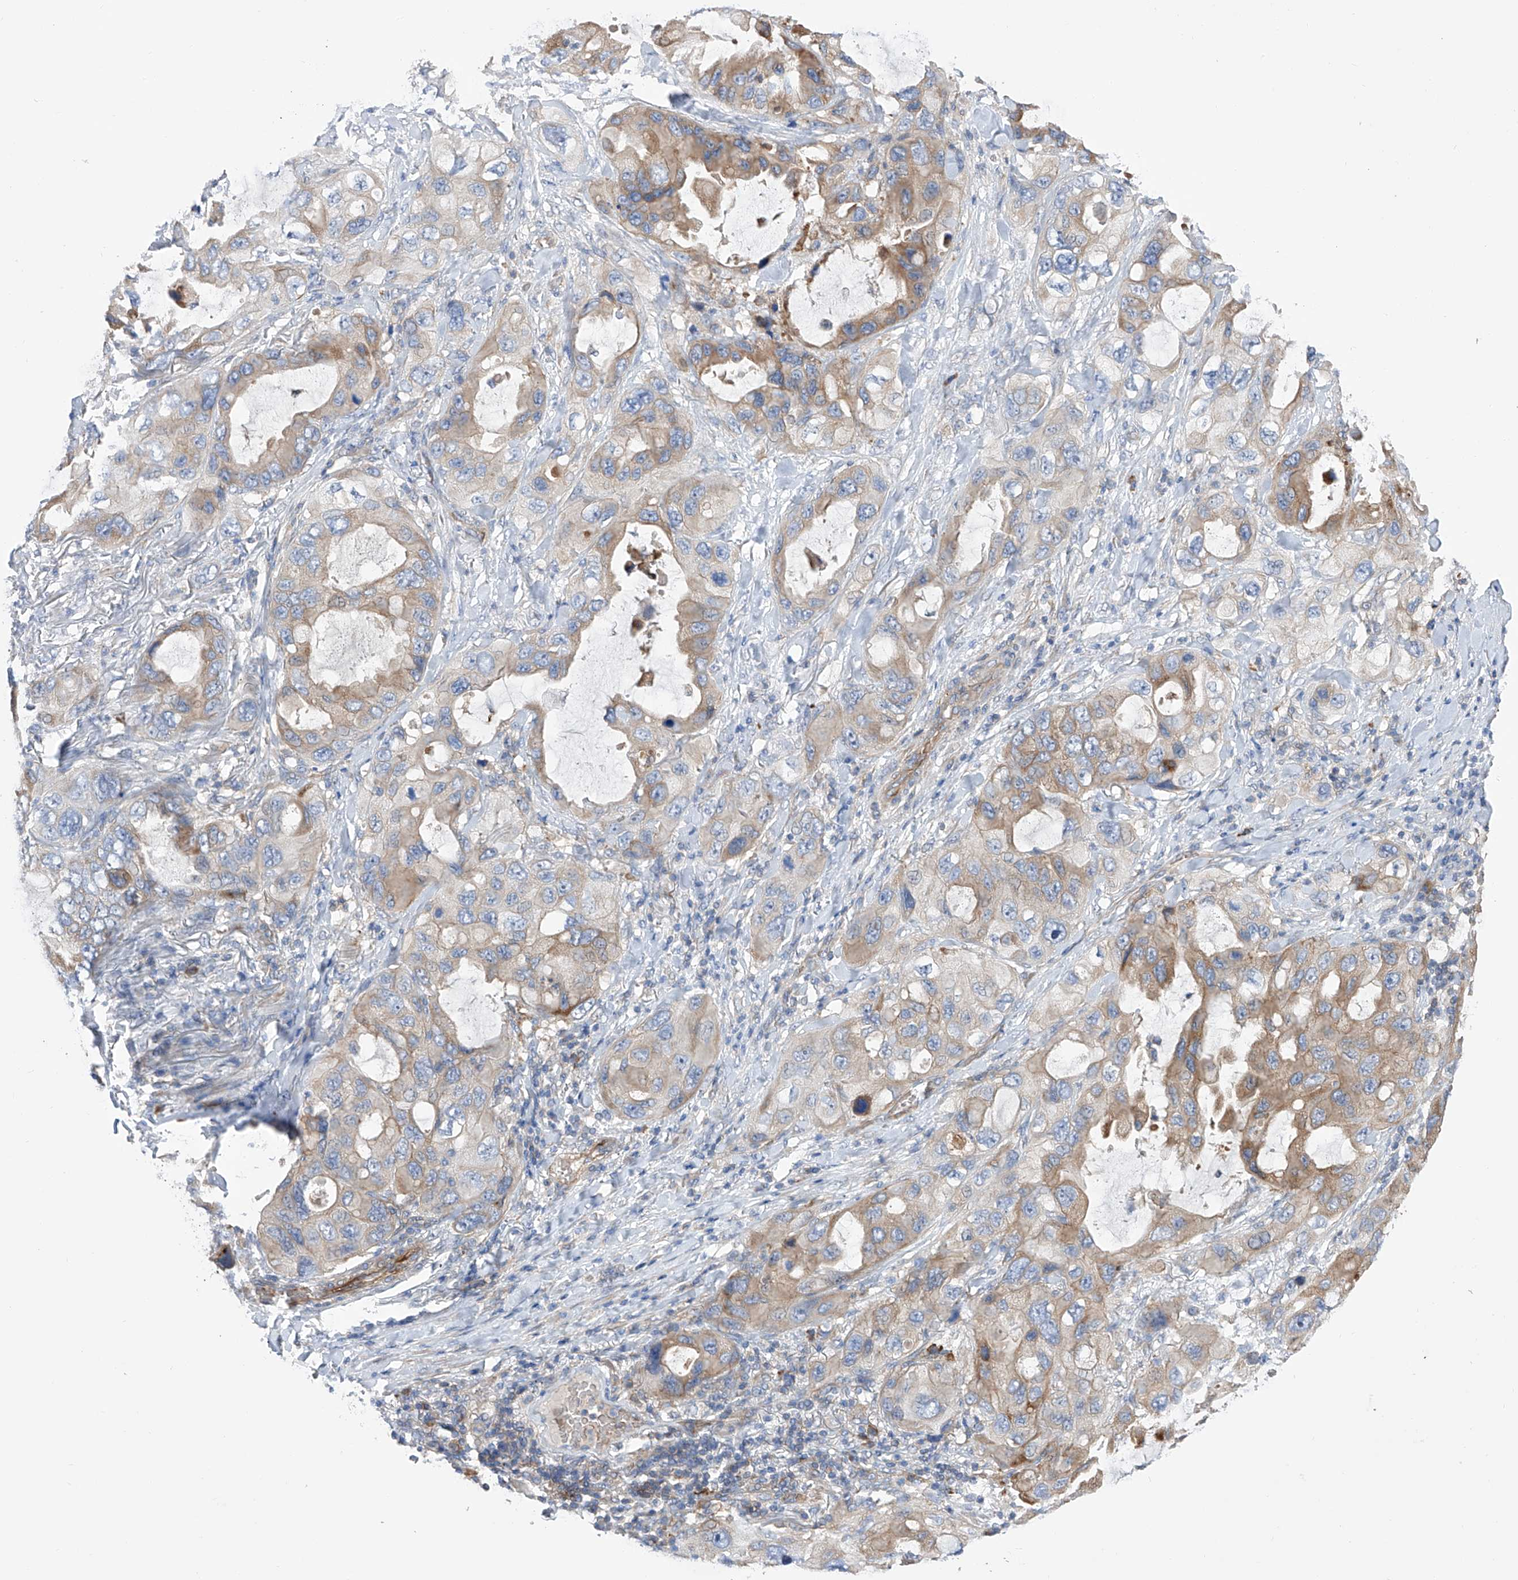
{"staining": {"intensity": "moderate", "quantity": "25%-75%", "location": "cytoplasmic/membranous"}, "tissue": "lung cancer", "cell_type": "Tumor cells", "image_type": "cancer", "snomed": [{"axis": "morphology", "description": "Squamous cell carcinoma, NOS"}, {"axis": "topography", "description": "Lung"}], "caption": "Lung cancer stained with a brown dye demonstrates moderate cytoplasmic/membranous positive staining in approximately 25%-75% of tumor cells.", "gene": "NFATC4", "patient": {"sex": "female", "age": 73}}